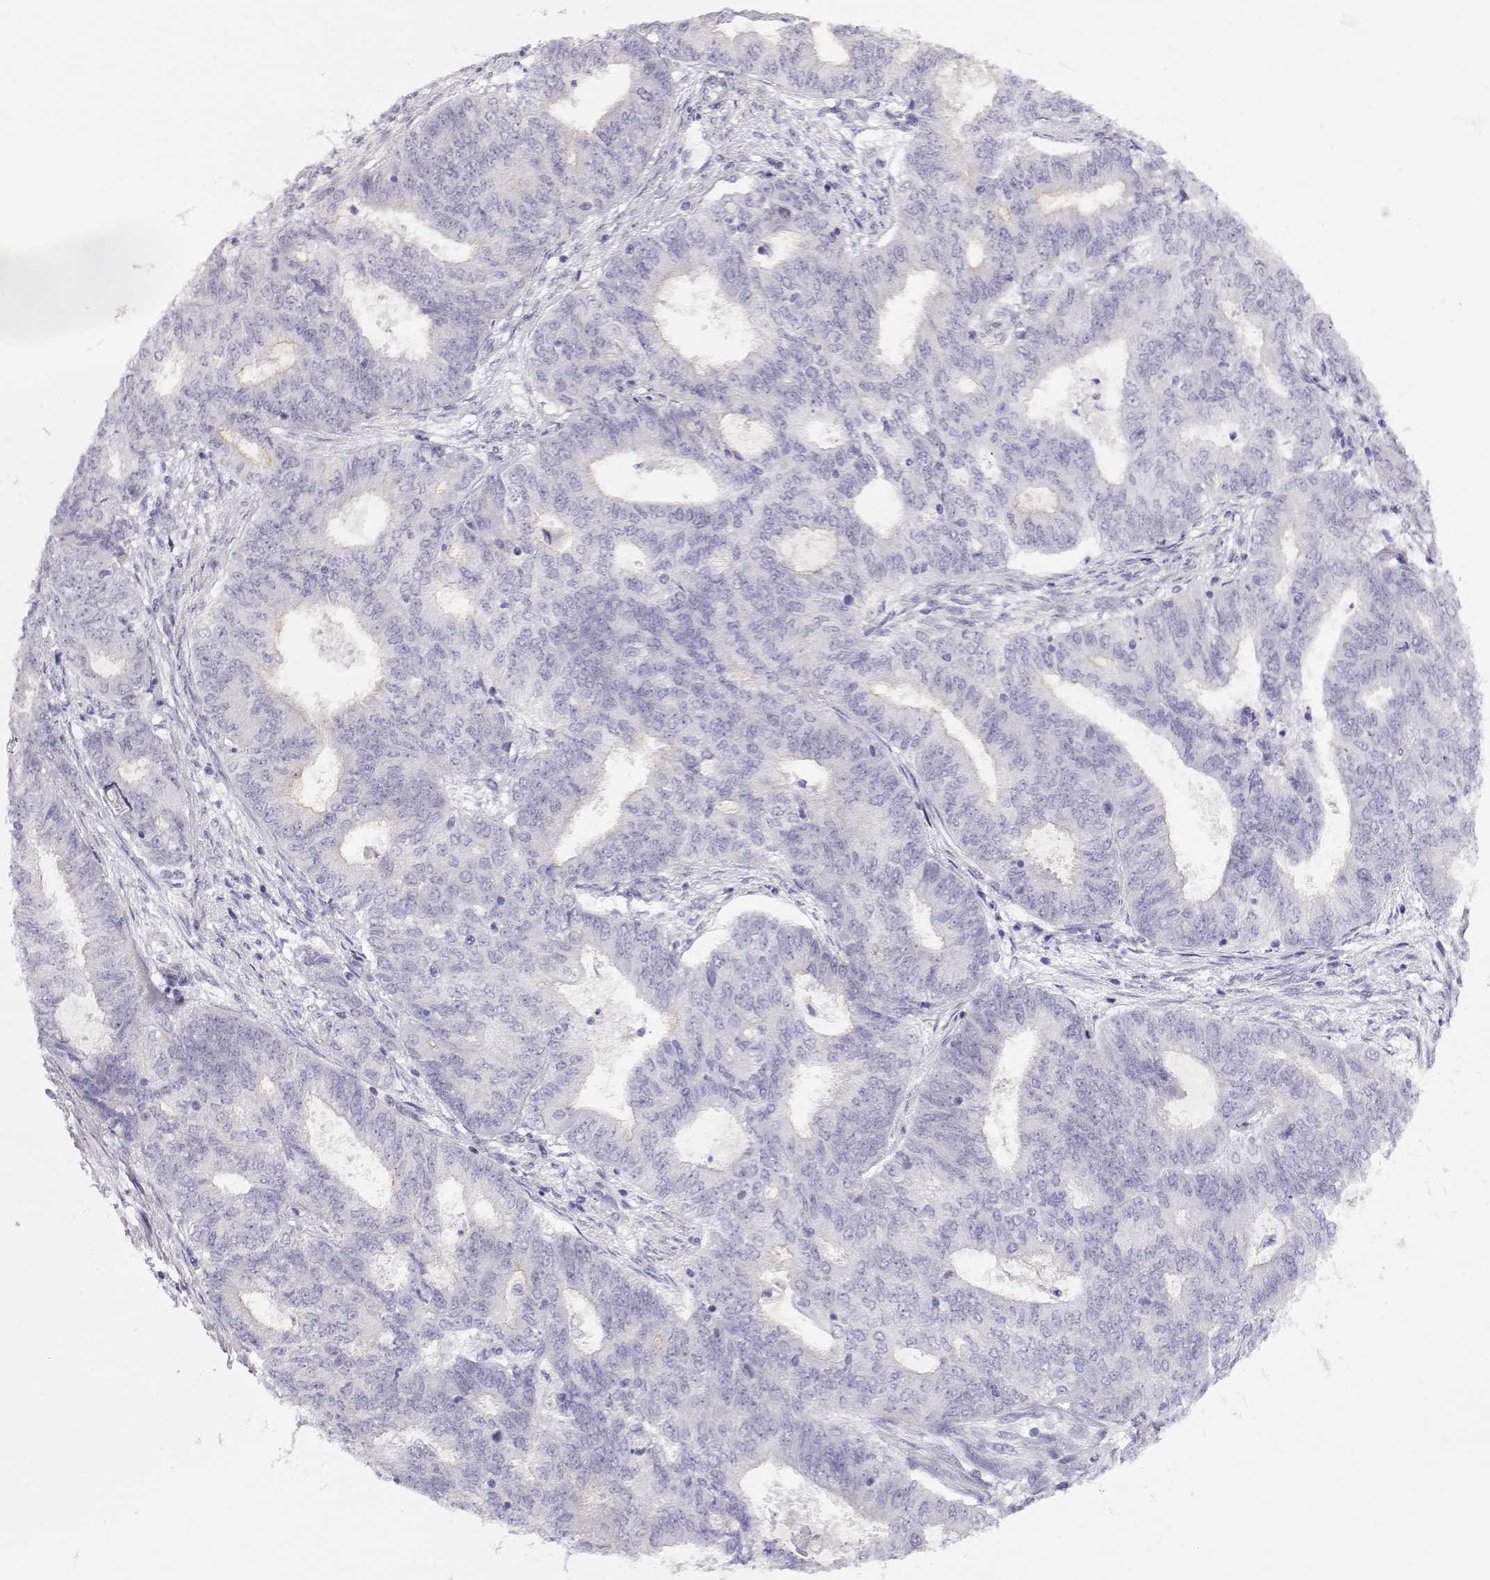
{"staining": {"intensity": "negative", "quantity": "none", "location": "none"}, "tissue": "endometrial cancer", "cell_type": "Tumor cells", "image_type": "cancer", "snomed": [{"axis": "morphology", "description": "Adenocarcinoma, NOS"}, {"axis": "topography", "description": "Endometrium"}], "caption": "This is a histopathology image of IHC staining of endometrial adenocarcinoma, which shows no staining in tumor cells. Nuclei are stained in blue.", "gene": "CRX", "patient": {"sex": "female", "age": 62}}